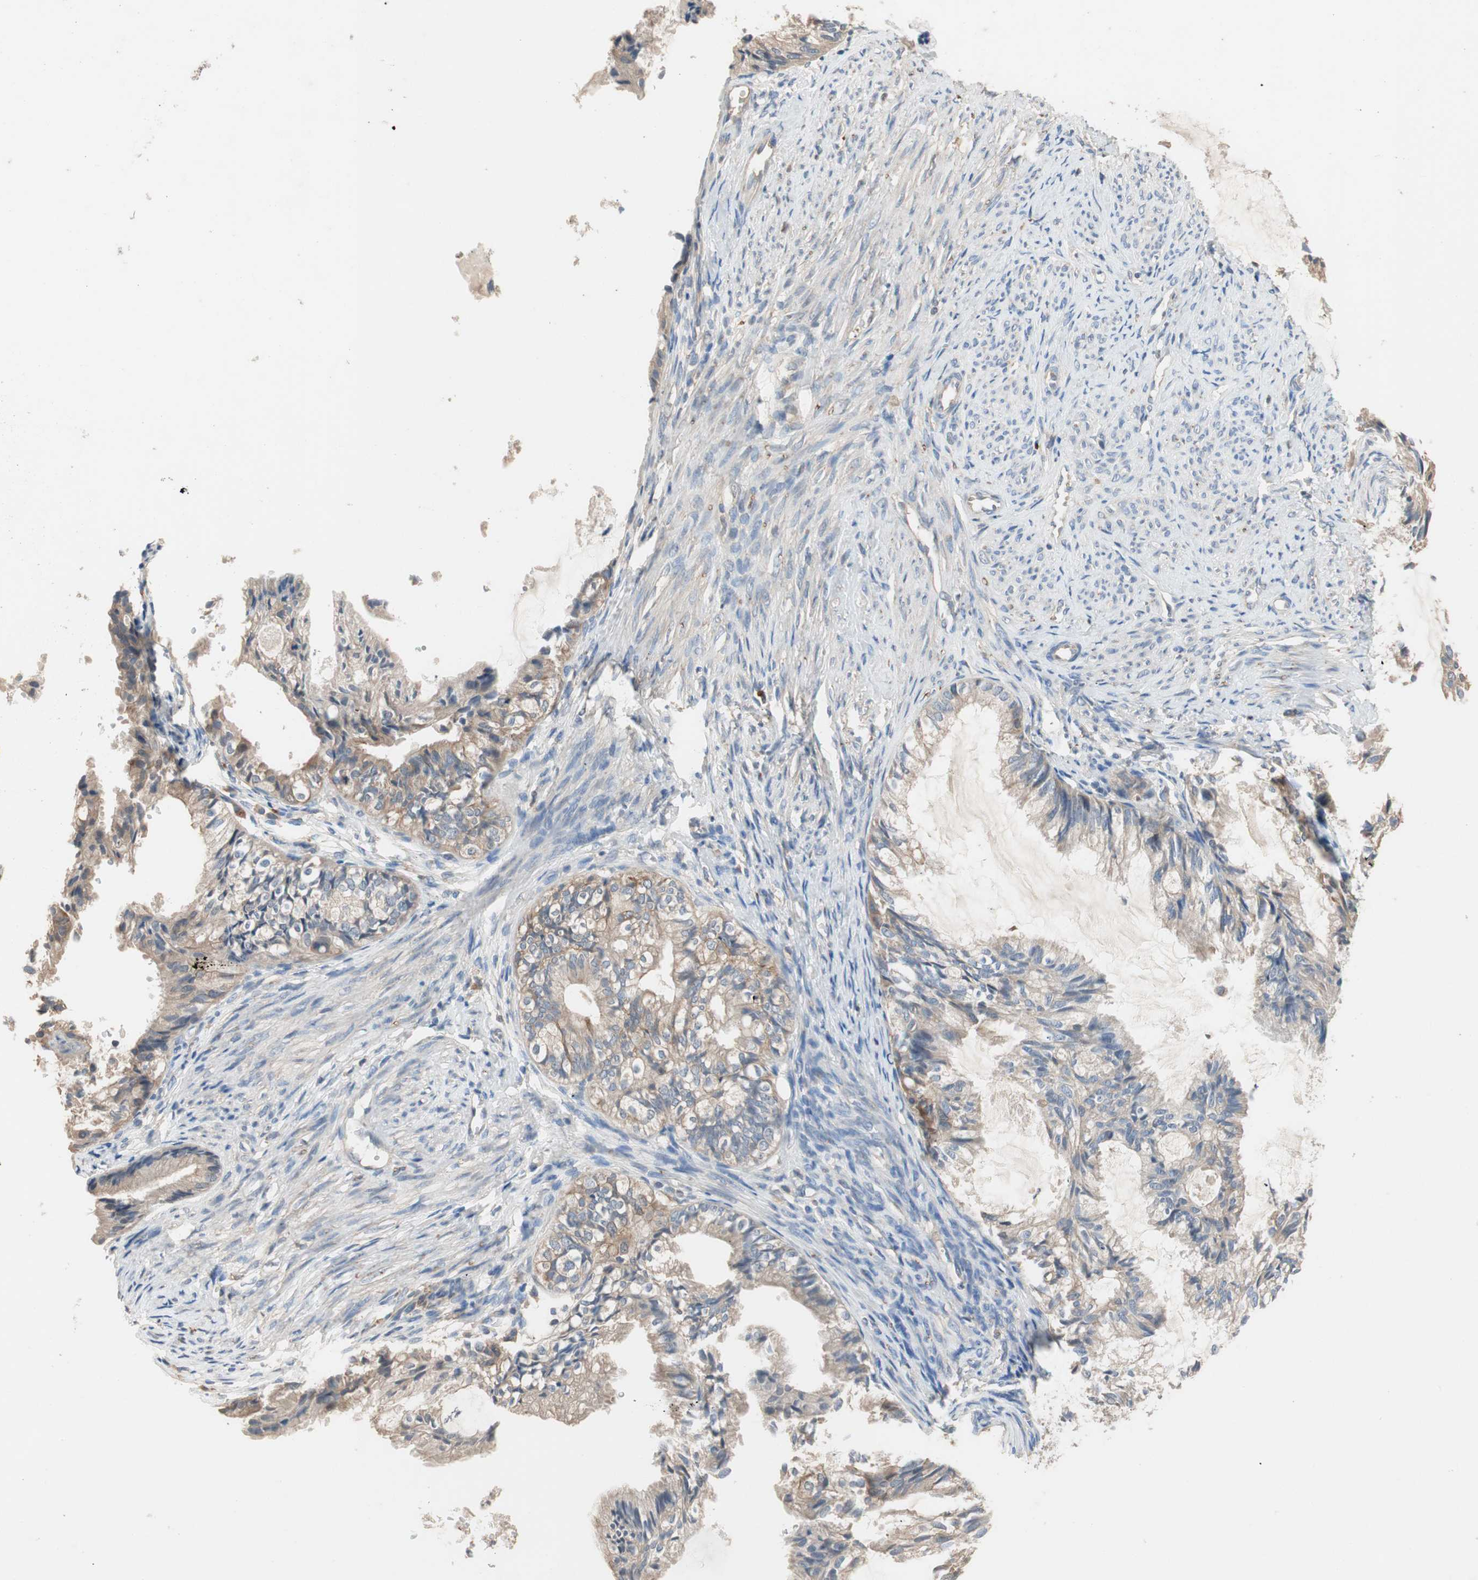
{"staining": {"intensity": "weak", "quantity": "25%-75%", "location": "cytoplasmic/membranous"}, "tissue": "cervical cancer", "cell_type": "Tumor cells", "image_type": "cancer", "snomed": [{"axis": "morphology", "description": "Normal tissue, NOS"}, {"axis": "morphology", "description": "Adenocarcinoma, NOS"}, {"axis": "topography", "description": "Cervix"}, {"axis": "topography", "description": "Endometrium"}], "caption": "IHC staining of adenocarcinoma (cervical), which exhibits low levels of weak cytoplasmic/membranous expression in approximately 25%-75% of tumor cells indicating weak cytoplasmic/membranous protein staining. The staining was performed using DAB (3,3'-diaminobenzidine) (brown) for protein detection and nuclei were counterstained in hematoxylin (blue).", "gene": "ADAP1", "patient": {"sex": "female", "age": 86}}